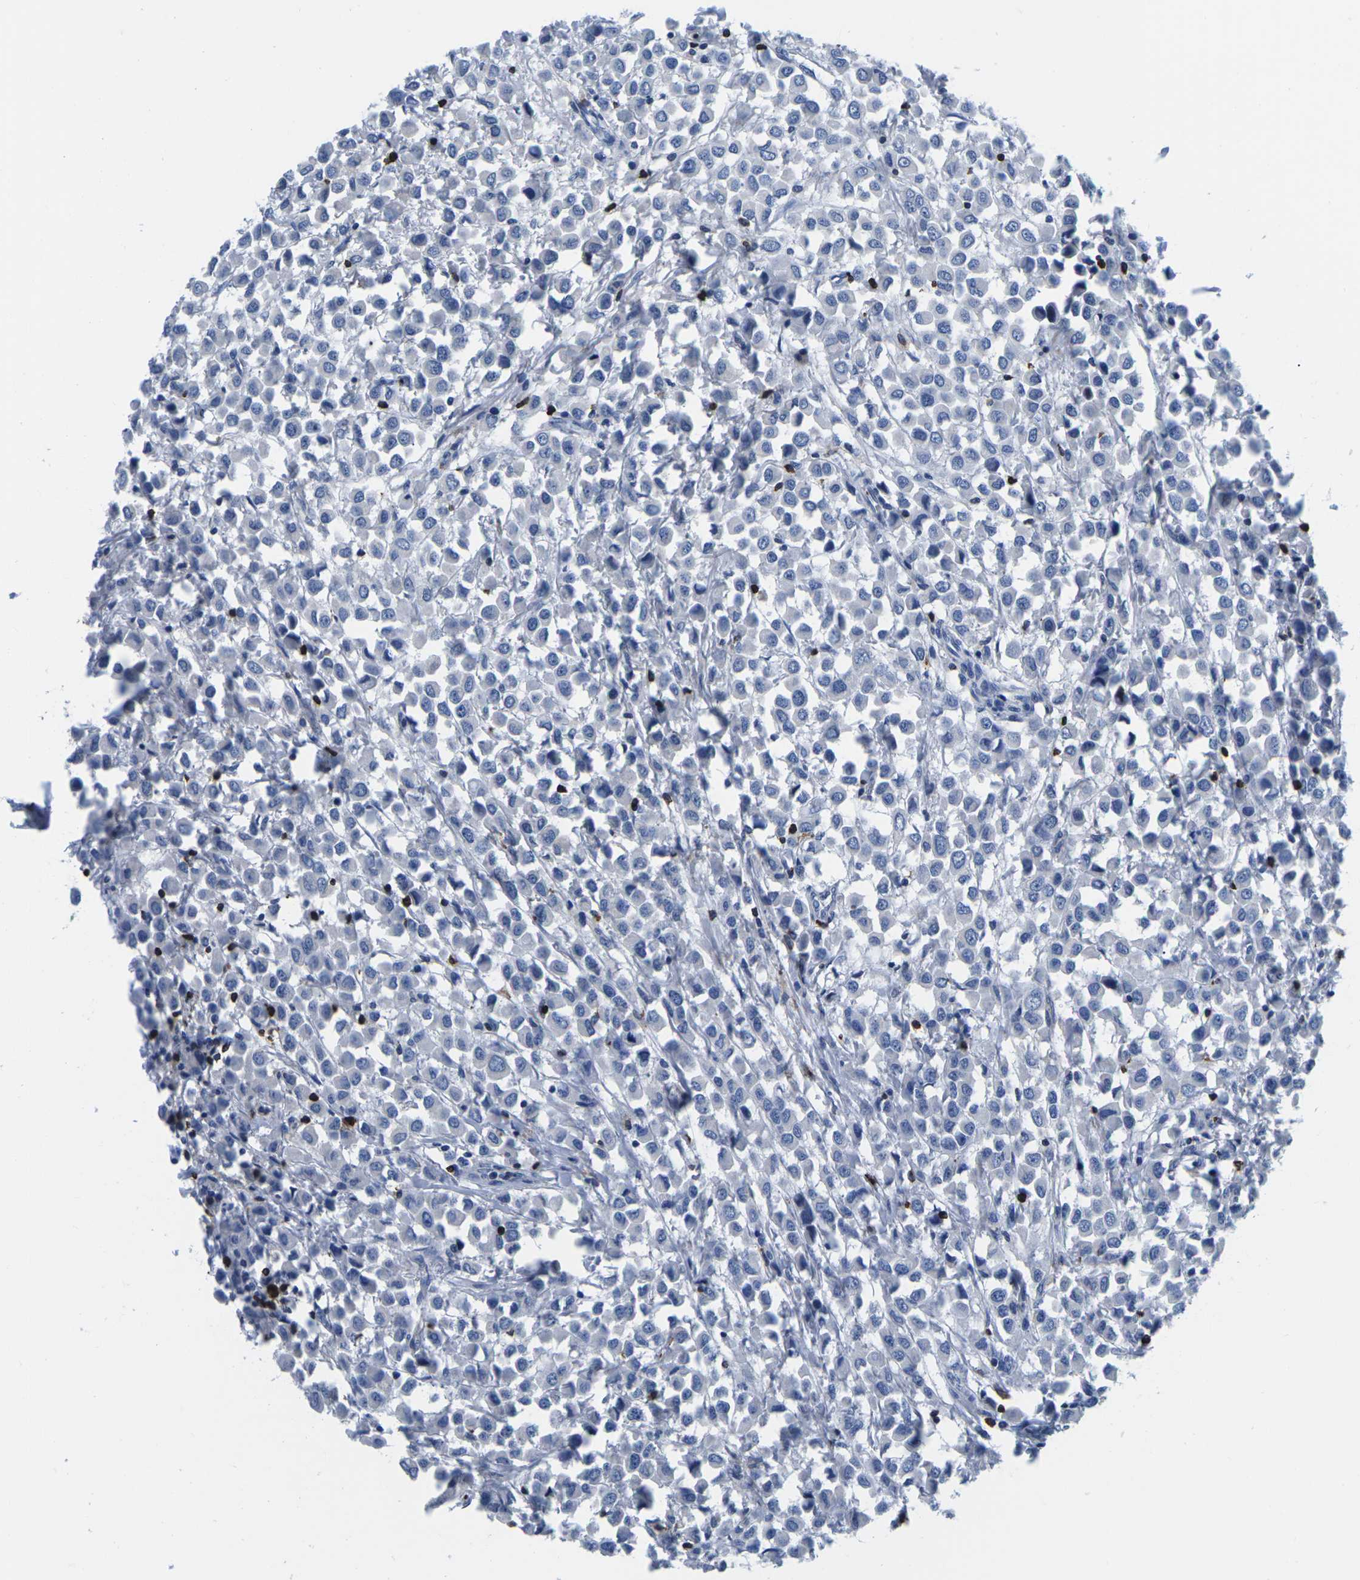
{"staining": {"intensity": "negative", "quantity": "none", "location": "none"}, "tissue": "breast cancer", "cell_type": "Tumor cells", "image_type": "cancer", "snomed": [{"axis": "morphology", "description": "Duct carcinoma"}, {"axis": "topography", "description": "Breast"}], "caption": "IHC image of neoplastic tissue: human breast cancer (invasive ductal carcinoma) stained with DAB (3,3'-diaminobenzidine) demonstrates no significant protein expression in tumor cells.", "gene": "CTSW", "patient": {"sex": "female", "age": 61}}